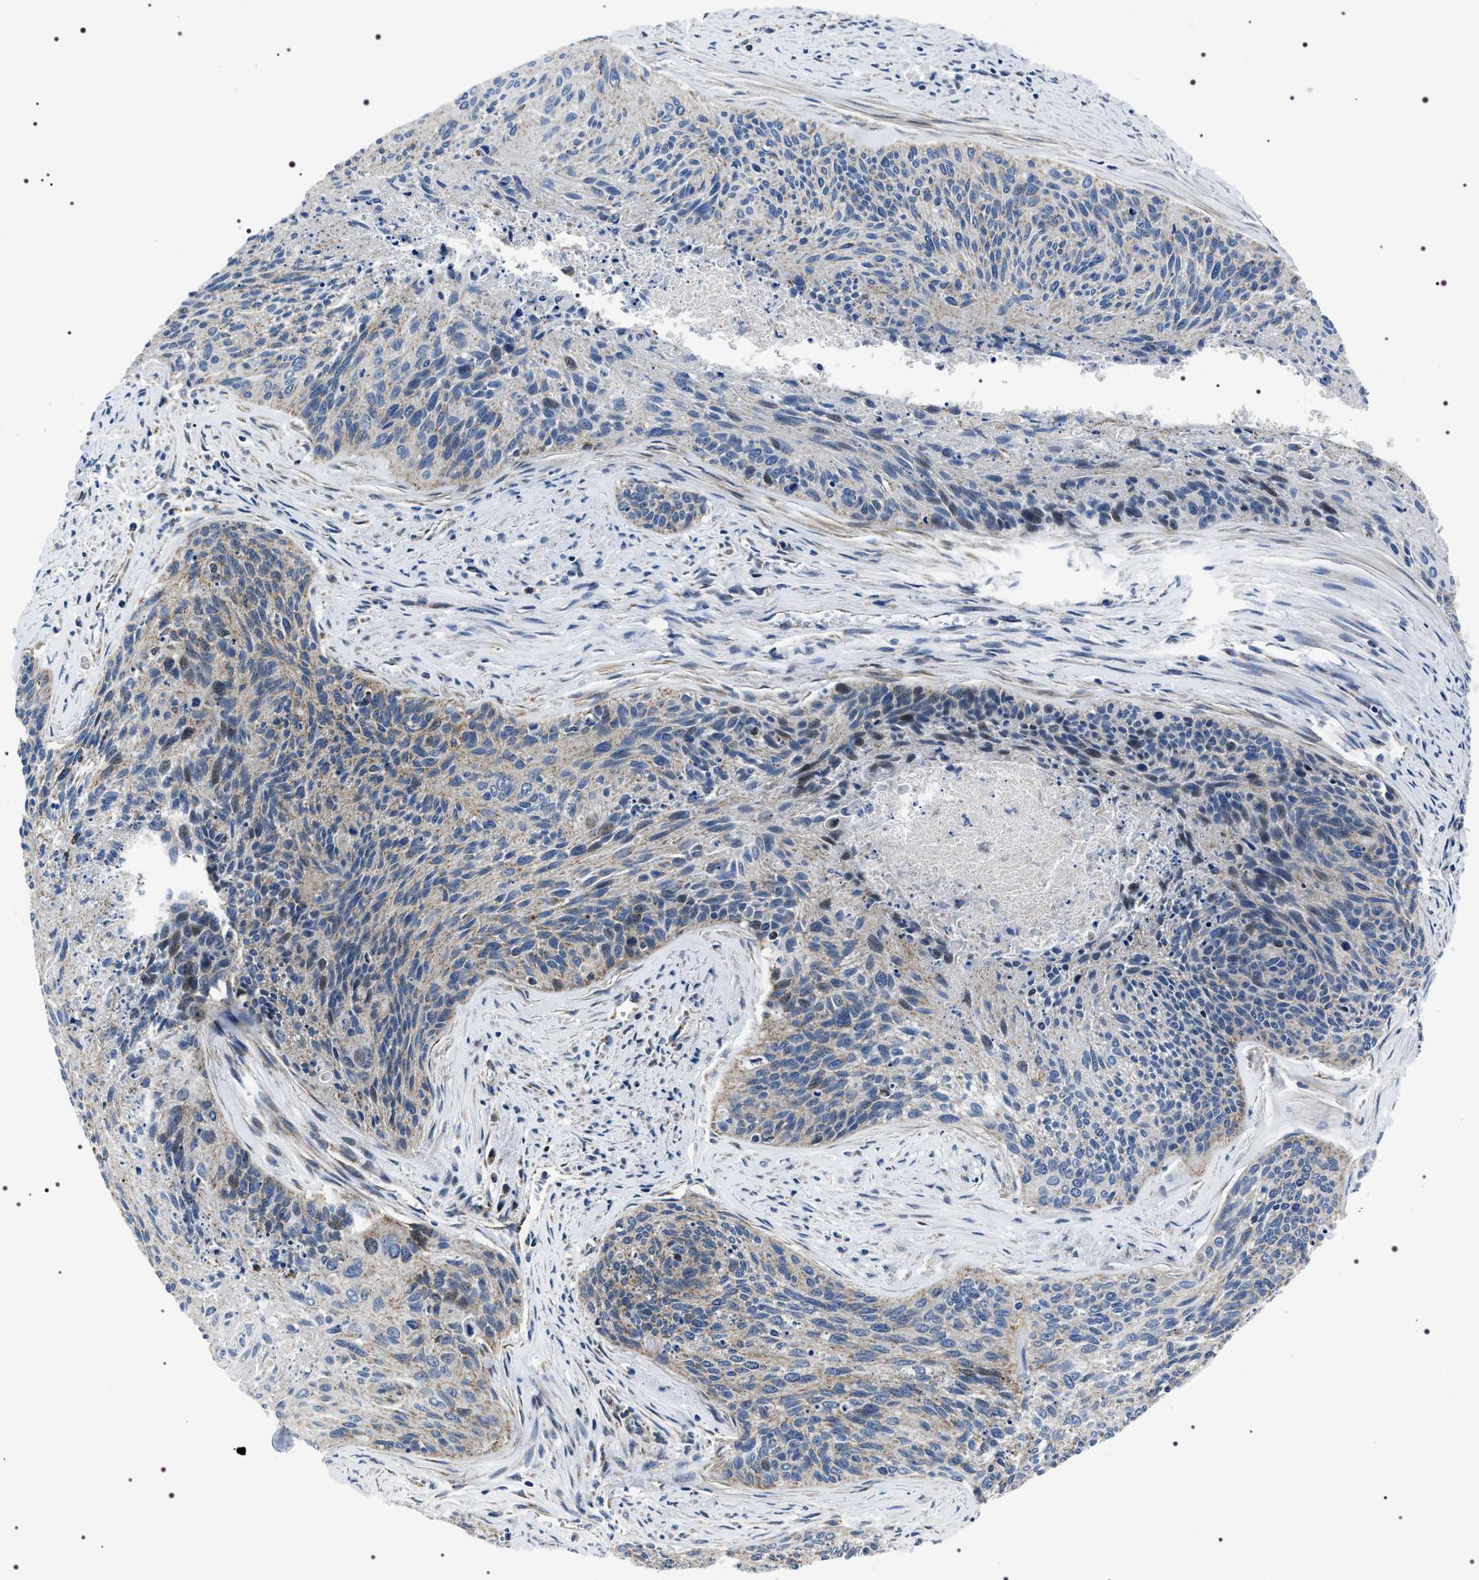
{"staining": {"intensity": "weak", "quantity": "25%-75%", "location": "cytoplasmic/membranous"}, "tissue": "cervical cancer", "cell_type": "Tumor cells", "image_type": "cancer", "snomed": [{"axis": "morphology", "description": "Squamous cell carcinoma, NOS"}, {"axis": "topography", "description": "Cervix"}], "caption": "About 25%-75% of tumor cells in cervical cancer (squamous cell carcinoma) display weak cytoplasmic/membranous protein positivity as visualized by brown immunohistochemical staining.", "gene": "NTMT1", "patient": {"sex": "female", "age": 55}}